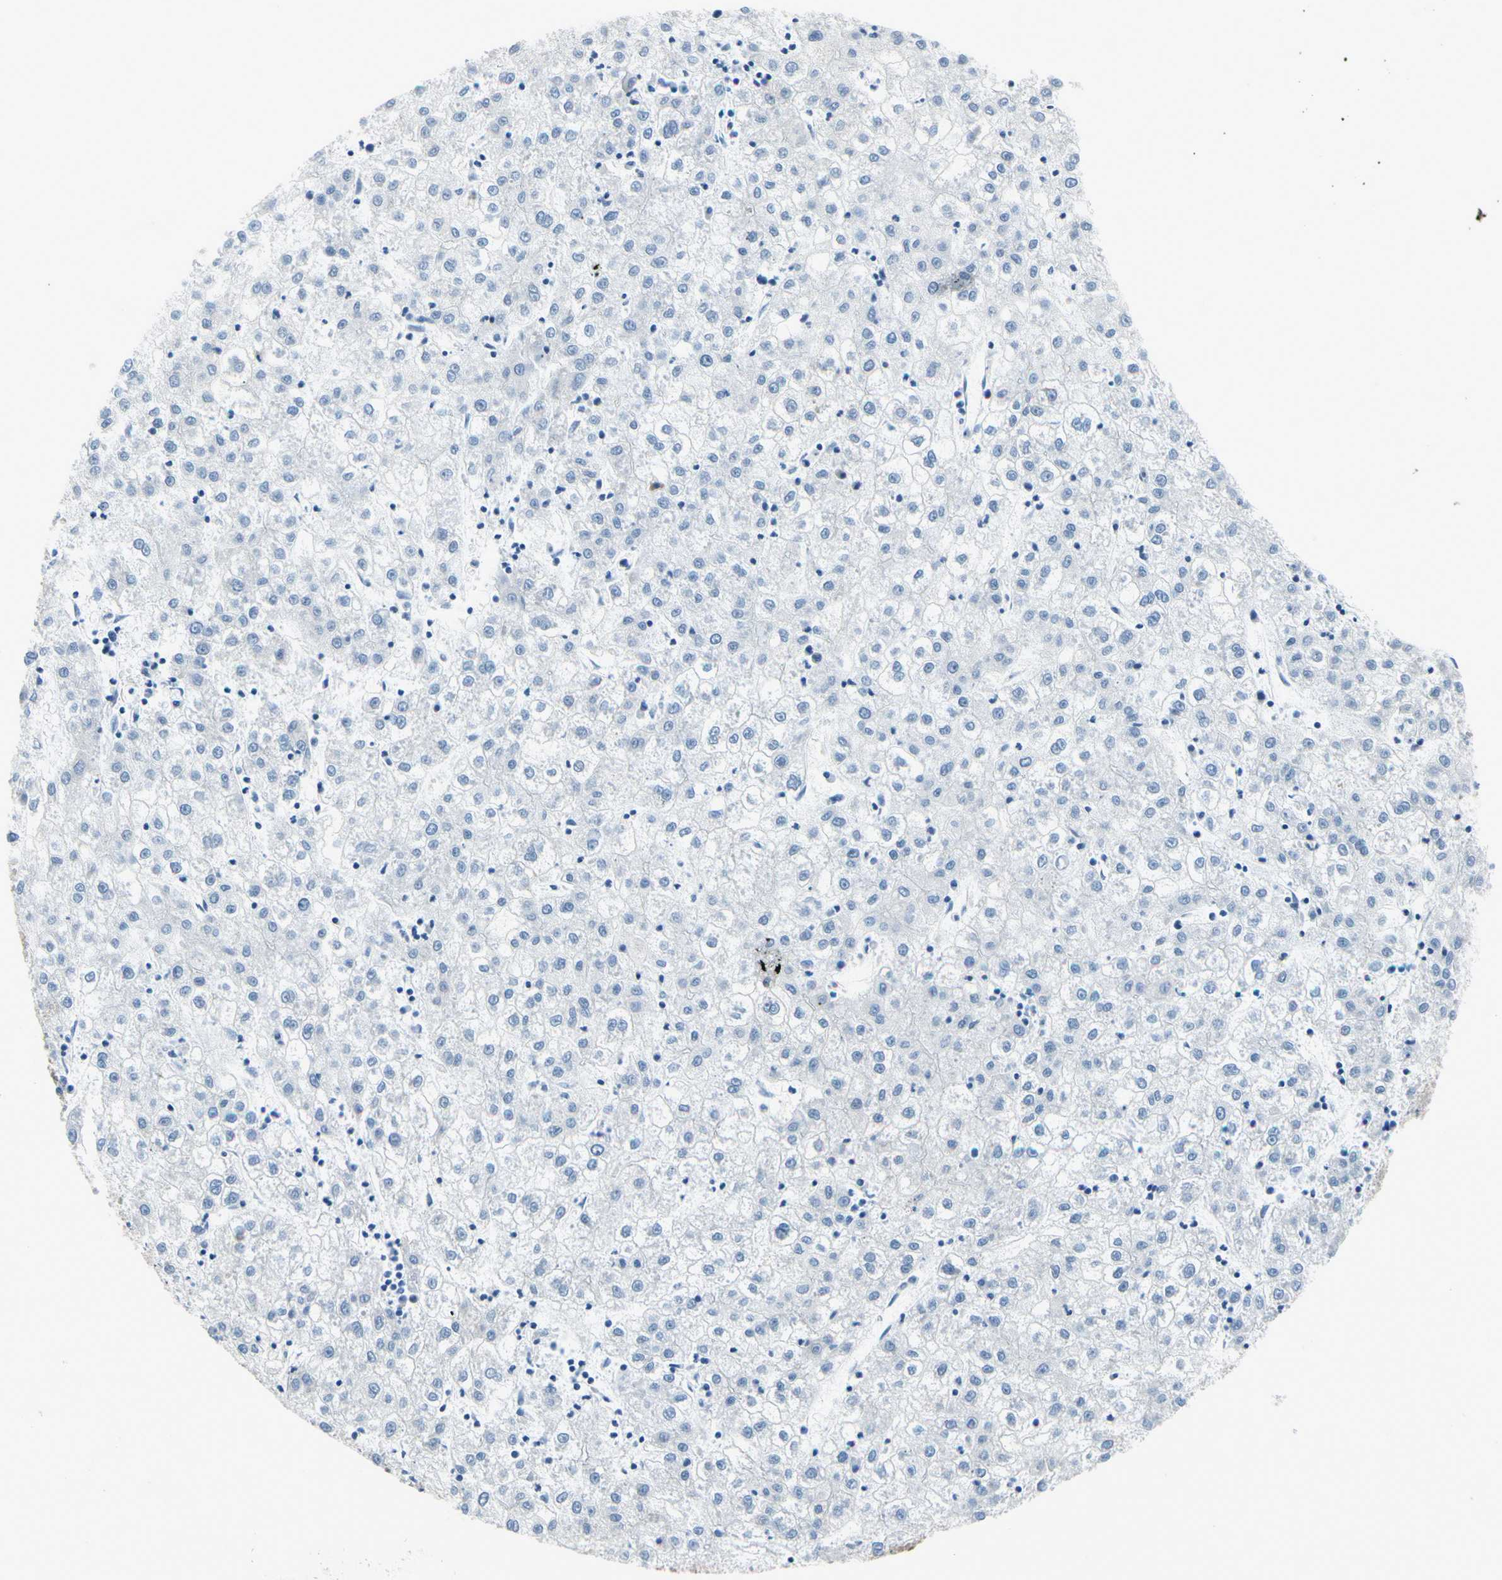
{"staining": {"intensity": "negative", "quantity": "none", "location": "none"}, "tissue": "liver cancer", "cell_type": "Tumor cells", "image_type": "cancer", "snomed": [{"axis": "morphology", "description": "Carcinoma, Hepatocellular, NOS"}, {"axis": "topography", "description": "Liver"}], "caption": "Tumor cells show no significant protein positivity in liver cancer.", "gene": "FCER2", "patient": {"sex": "male", "age": 72}}